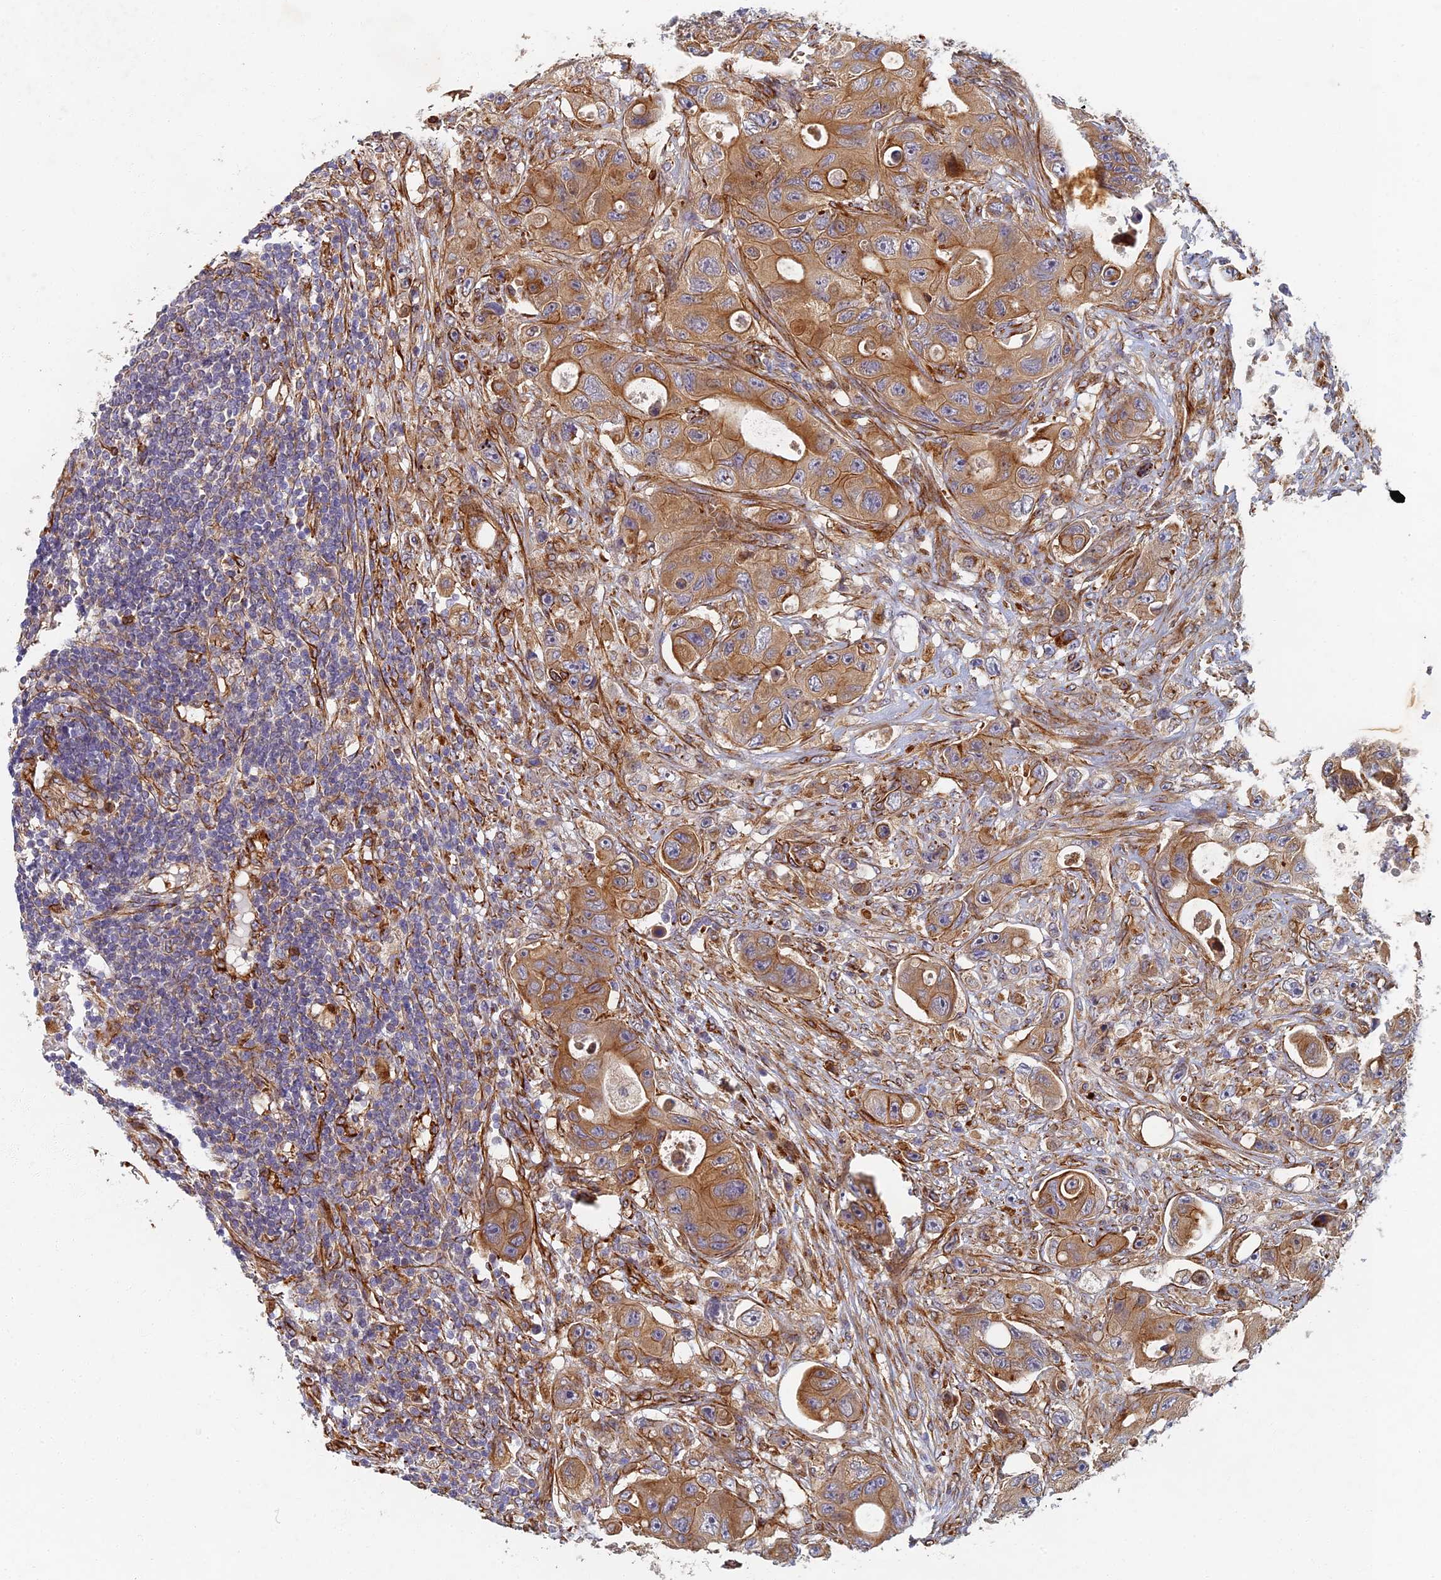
{"staining": {"intensity": "moderate", "quantity": ">75%", "location": "cytoplasmic/membranous"}, "tissue": "colorectal cancer", "cell_type": "Tumor cells", "image_type": "cancer", "snomed": [{"axis": "morphology", "description": "Adenocarcinoma, NOS"}, {"axis": "topography", "description": "Colon"}], "caption": "Colorectal adenocarcinoma stained with immunohistochemistry reveals moderate cytoplasmic/membranous expression in about >75% of tumor cells.", "gene": "ABCB10", "patient": {"sex": "female", "age": 46}}